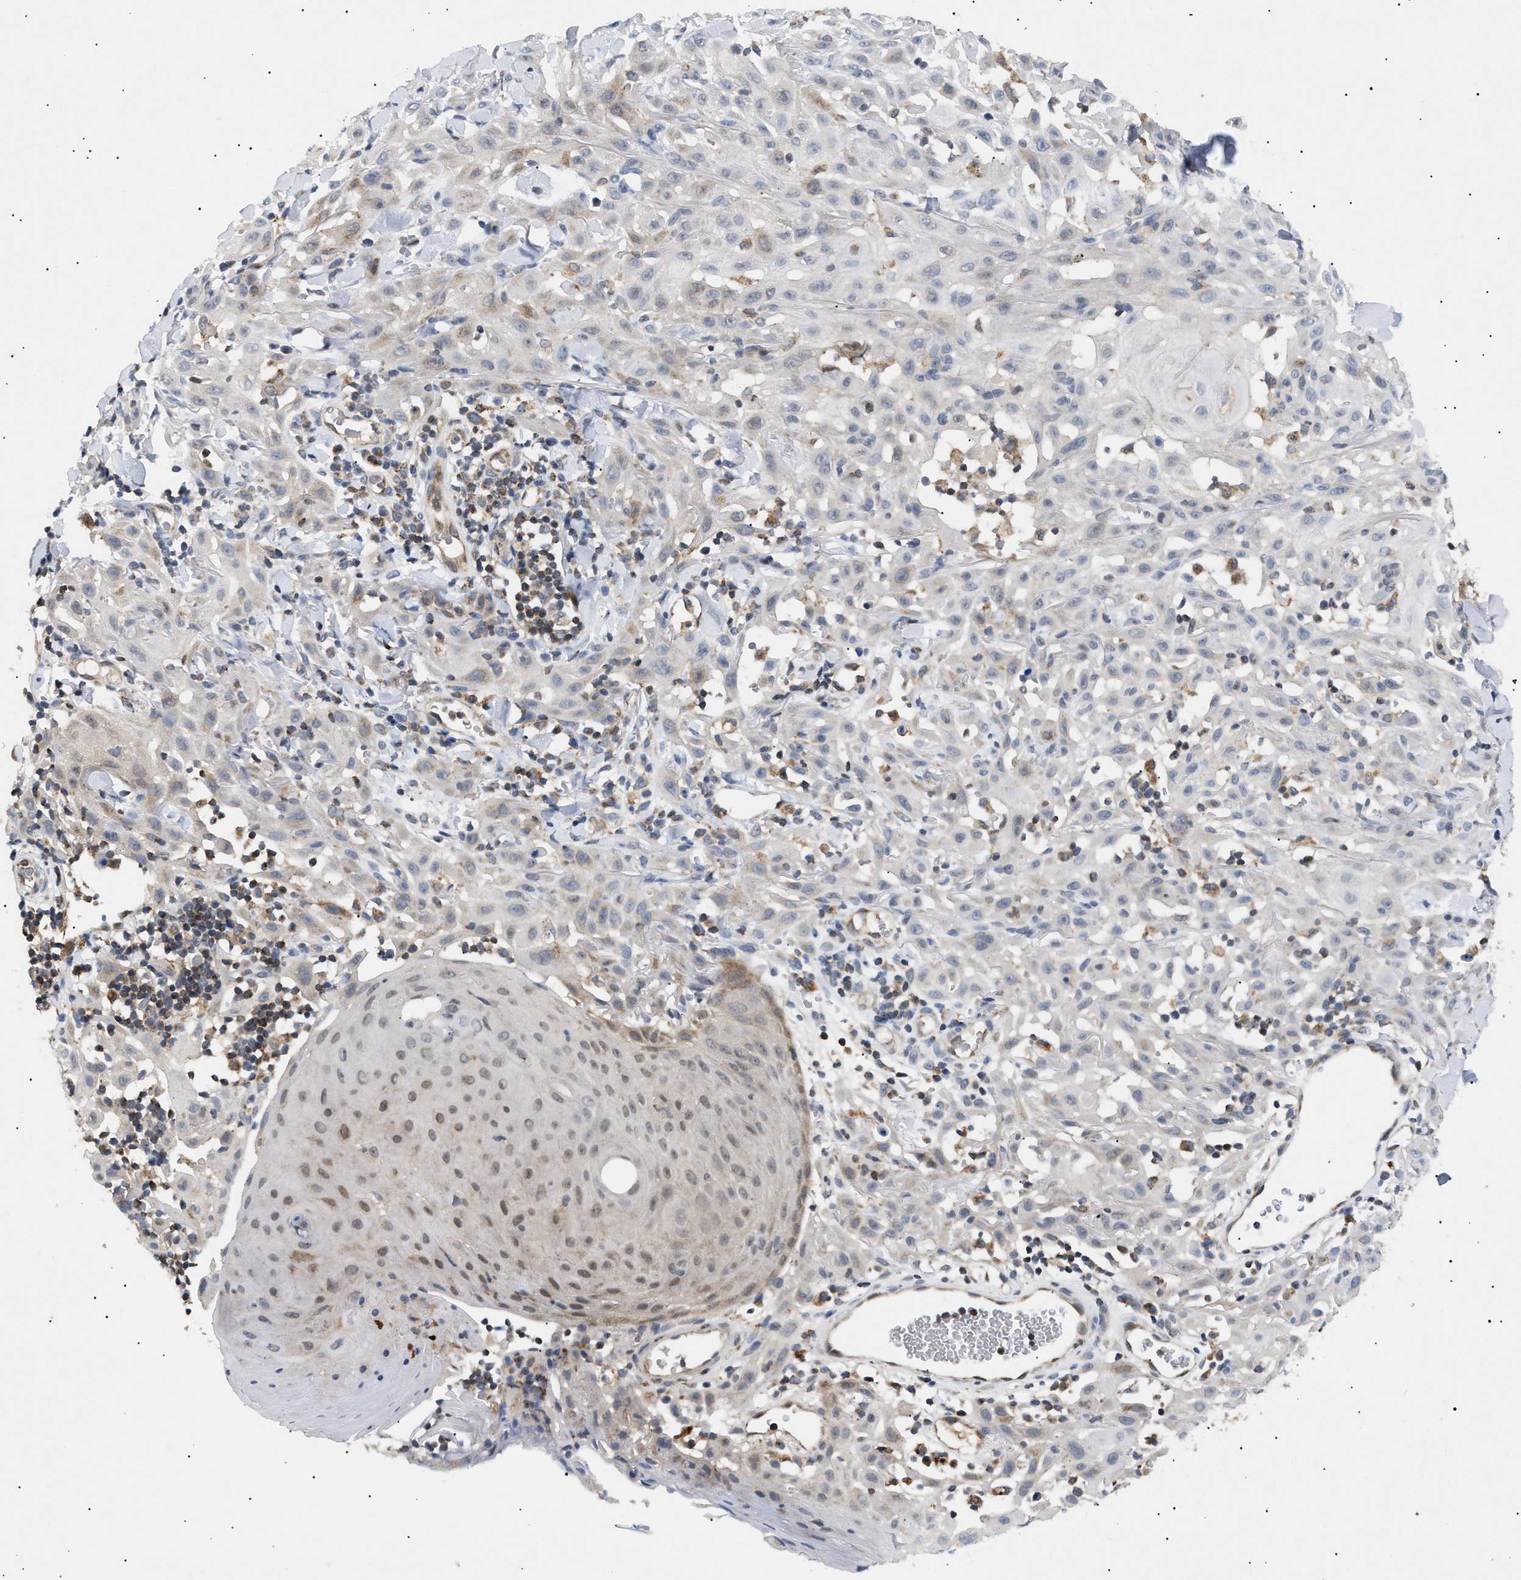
{"staining": {"intensity": "weak", "quantity": "25%-75%", "location": "cytoplasmic/membranous,nuclear"}, "tissue": "skin cancer", "cell_type": "Tumor cells", "image_type": "cancer", "snomed": [{"axis": "morphology", "description": "Squamous cell carcinoma, NOS"}, {"axis": "topography", "description": "Skin"}], "caption": "Immunohistochemical staining of skin squamous cell carcinoma shows weak cytoplasmic/membranous and nuclear protein positivity in about 25%-75% of tumor cells. (DAB (3,3'-diaminobenzidine) IHC, brown staining for protein, blue staining for nuclei).", "gene": "SIRT5", "patient": {"sex": "male", "age": 24}}